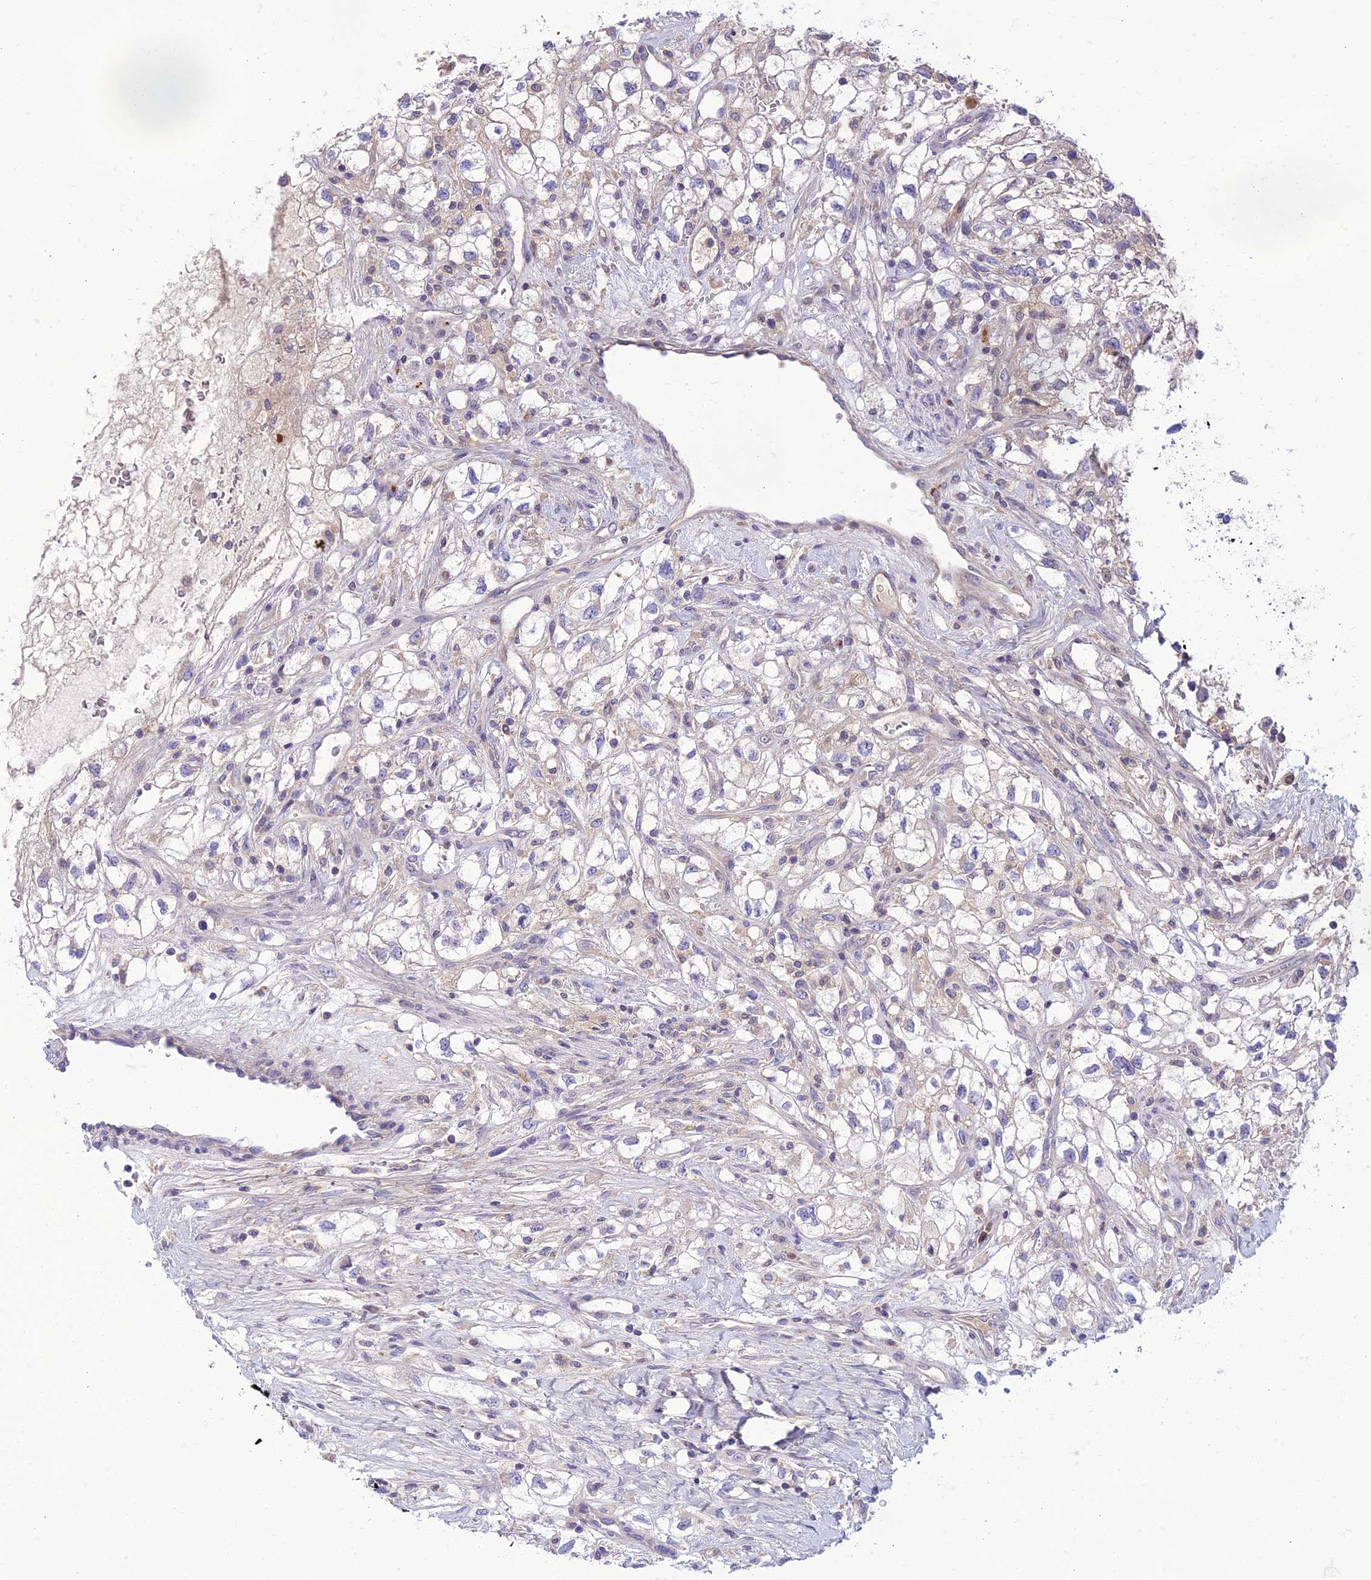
{"staining": {"intensity": "negative", "quantity": "none", "location": "none"}, "tissue": "renal cancer", "cell_type": "Tumor cells", "image_type": "cancer", "snomed": [{"axis": "morphology", "description": "Adenocarcinoma, NOS"}, {"axis": "topography", "description": "Kidney"}], "caption": "Immunohistochemical staining of renal cancer exhibits no significant positivity in tumor cells.", "gene": "IRAK3", "patient": {"sex": "male", "age": 59}}